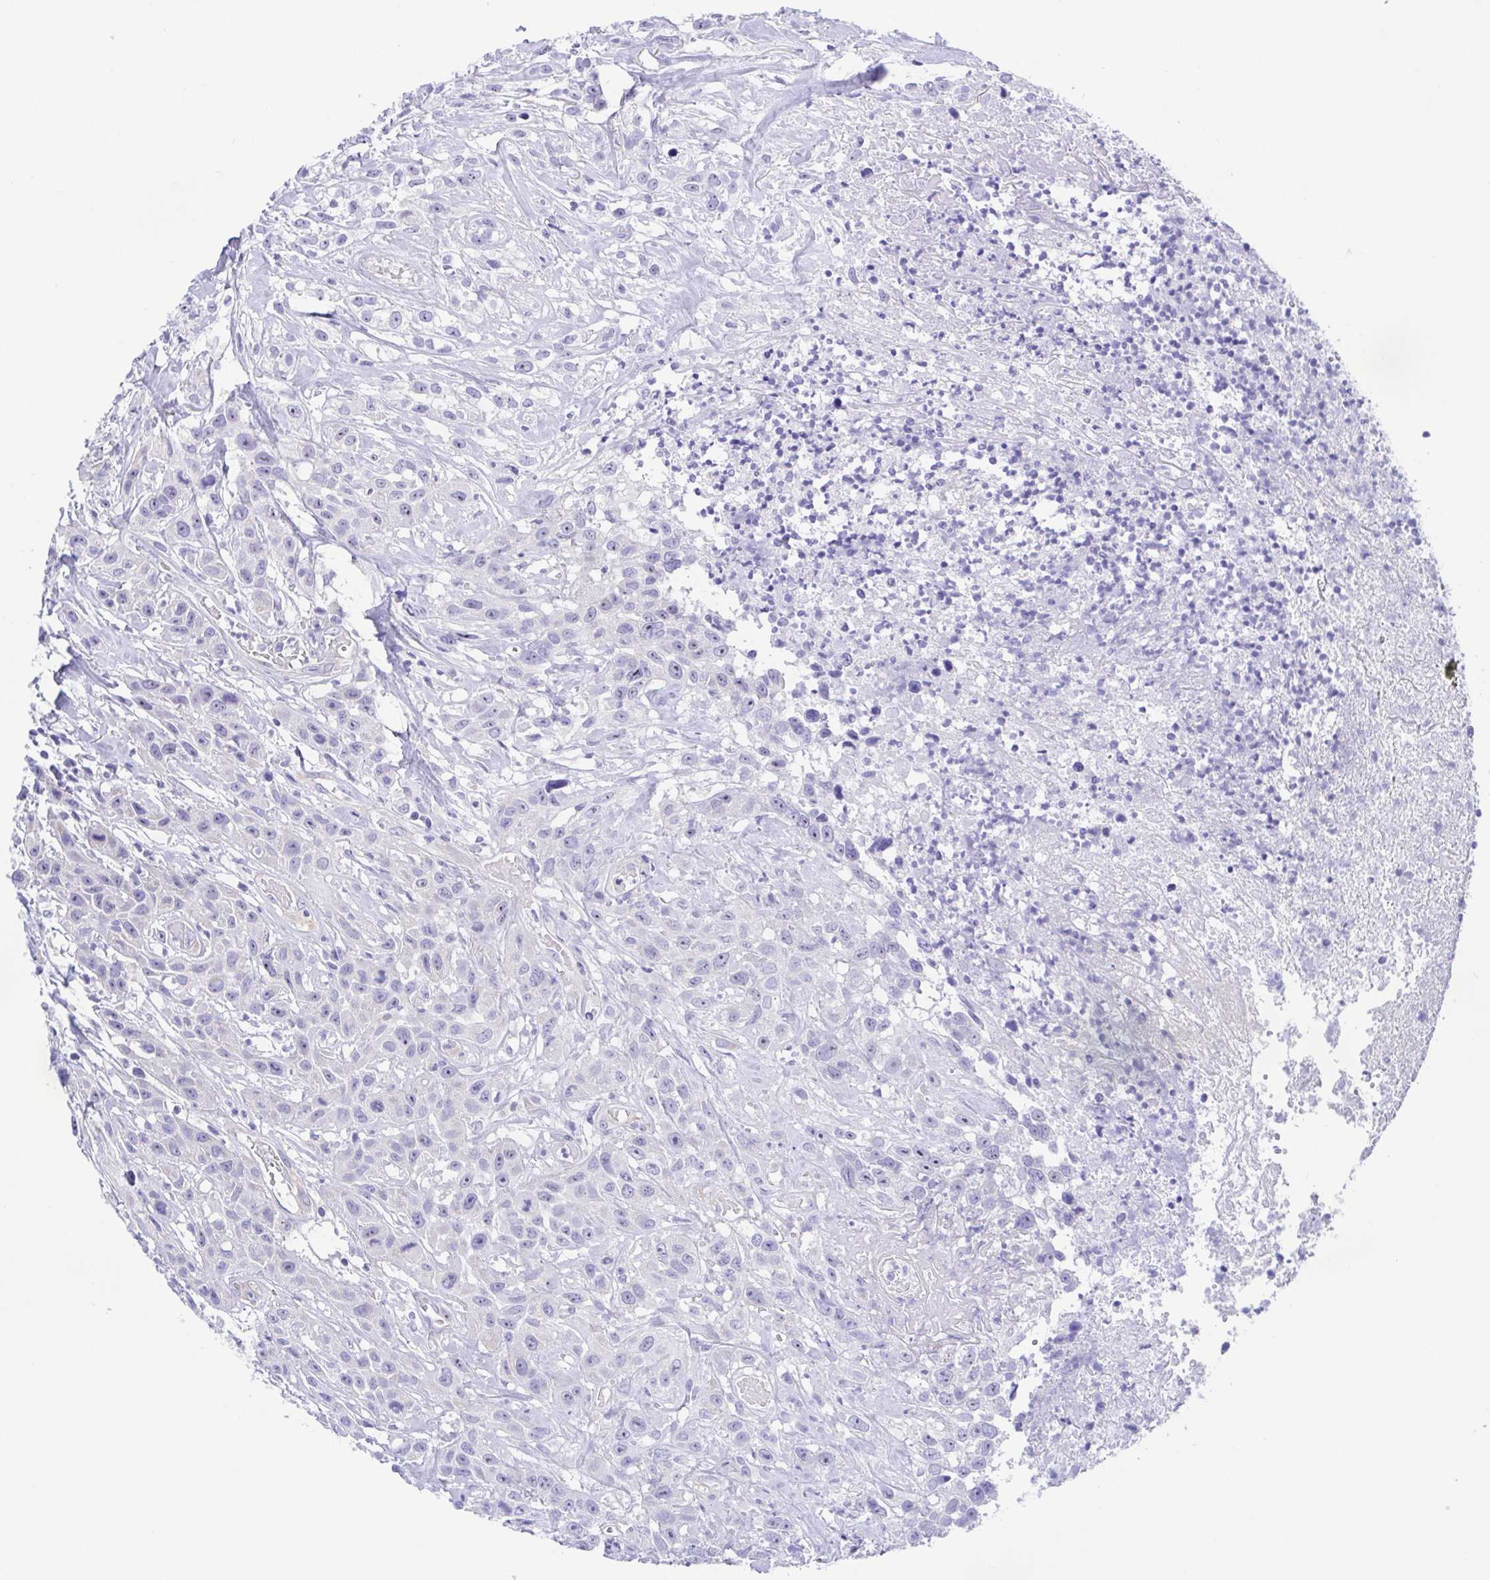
{"staining": {"intensity": "negative", "quantity": "none", "location": "none"}, "tissue": "head and neck cancer", "cell_type": "Tumor cells", "image_type": "cancer", "snomed": [{"axis": "morphology", "description": "Squamous cell carcinoma, NOS"}, {"axis": "topography", "description": "Head-Neck"}], "caption": "High power microscopy micrograph of an IHC histopathology image of squamous cell carcinoma (head and neck), revealing no significant staining in tumor cells.", "gene": "MUCL3", "patient": {"sex": "male", "age": 57}}